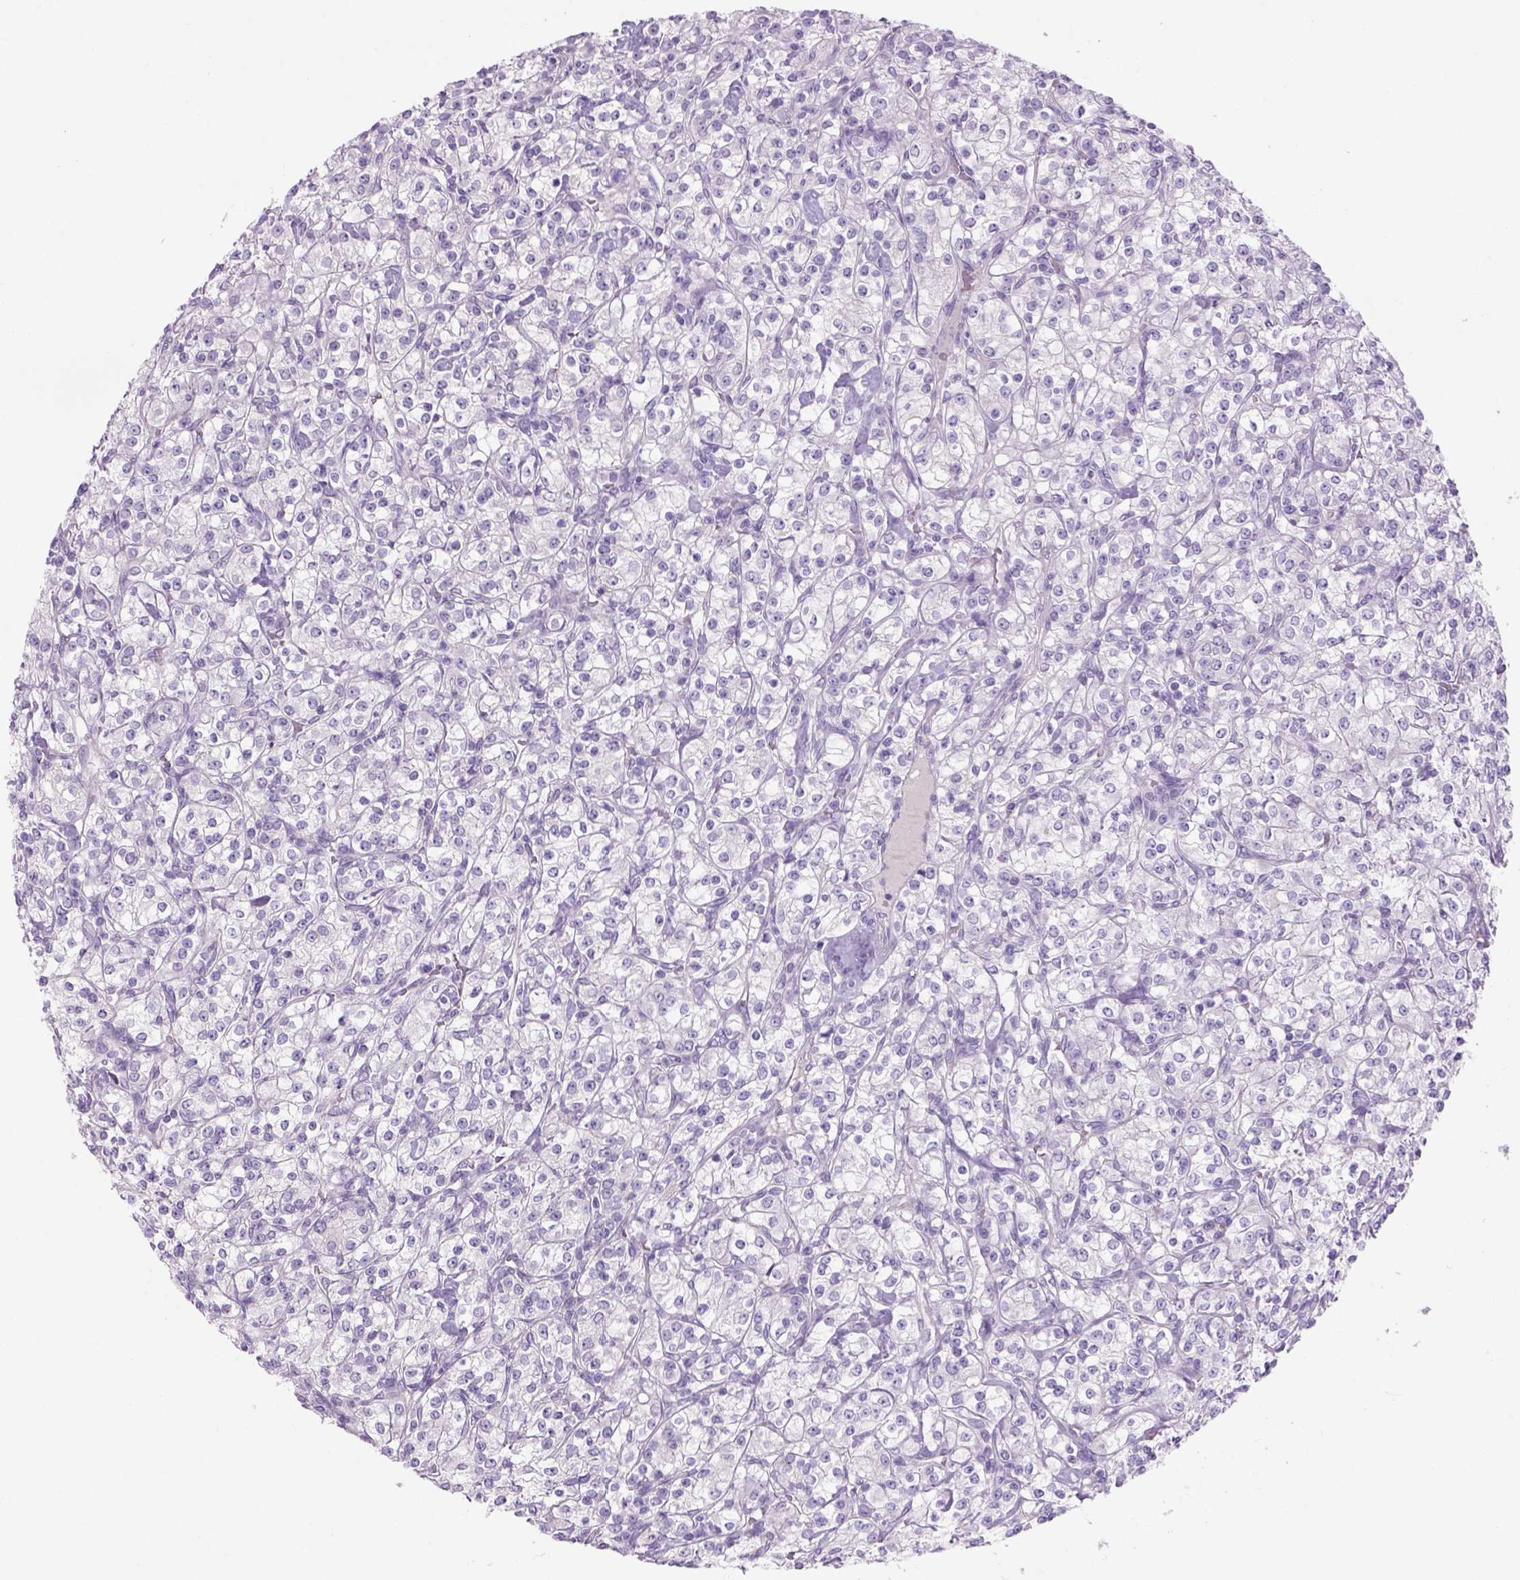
{"staining": {"intensity": "negative", "quantity": "none", "location": "none"}, "tissue": "renal cancer", "cell_type": "Tumor cells", "image_type": "cancer", "snomed": [{"axis": "morphology", "description": "Adenocarcinoma, NOS"}, {"axis": "topography", "description": "Kidney"}], "caption": "Tumor cells show no significant positivity in renal cancer.", "gene": "TENM4", "patient": {"sex": "male", "age": 77}}